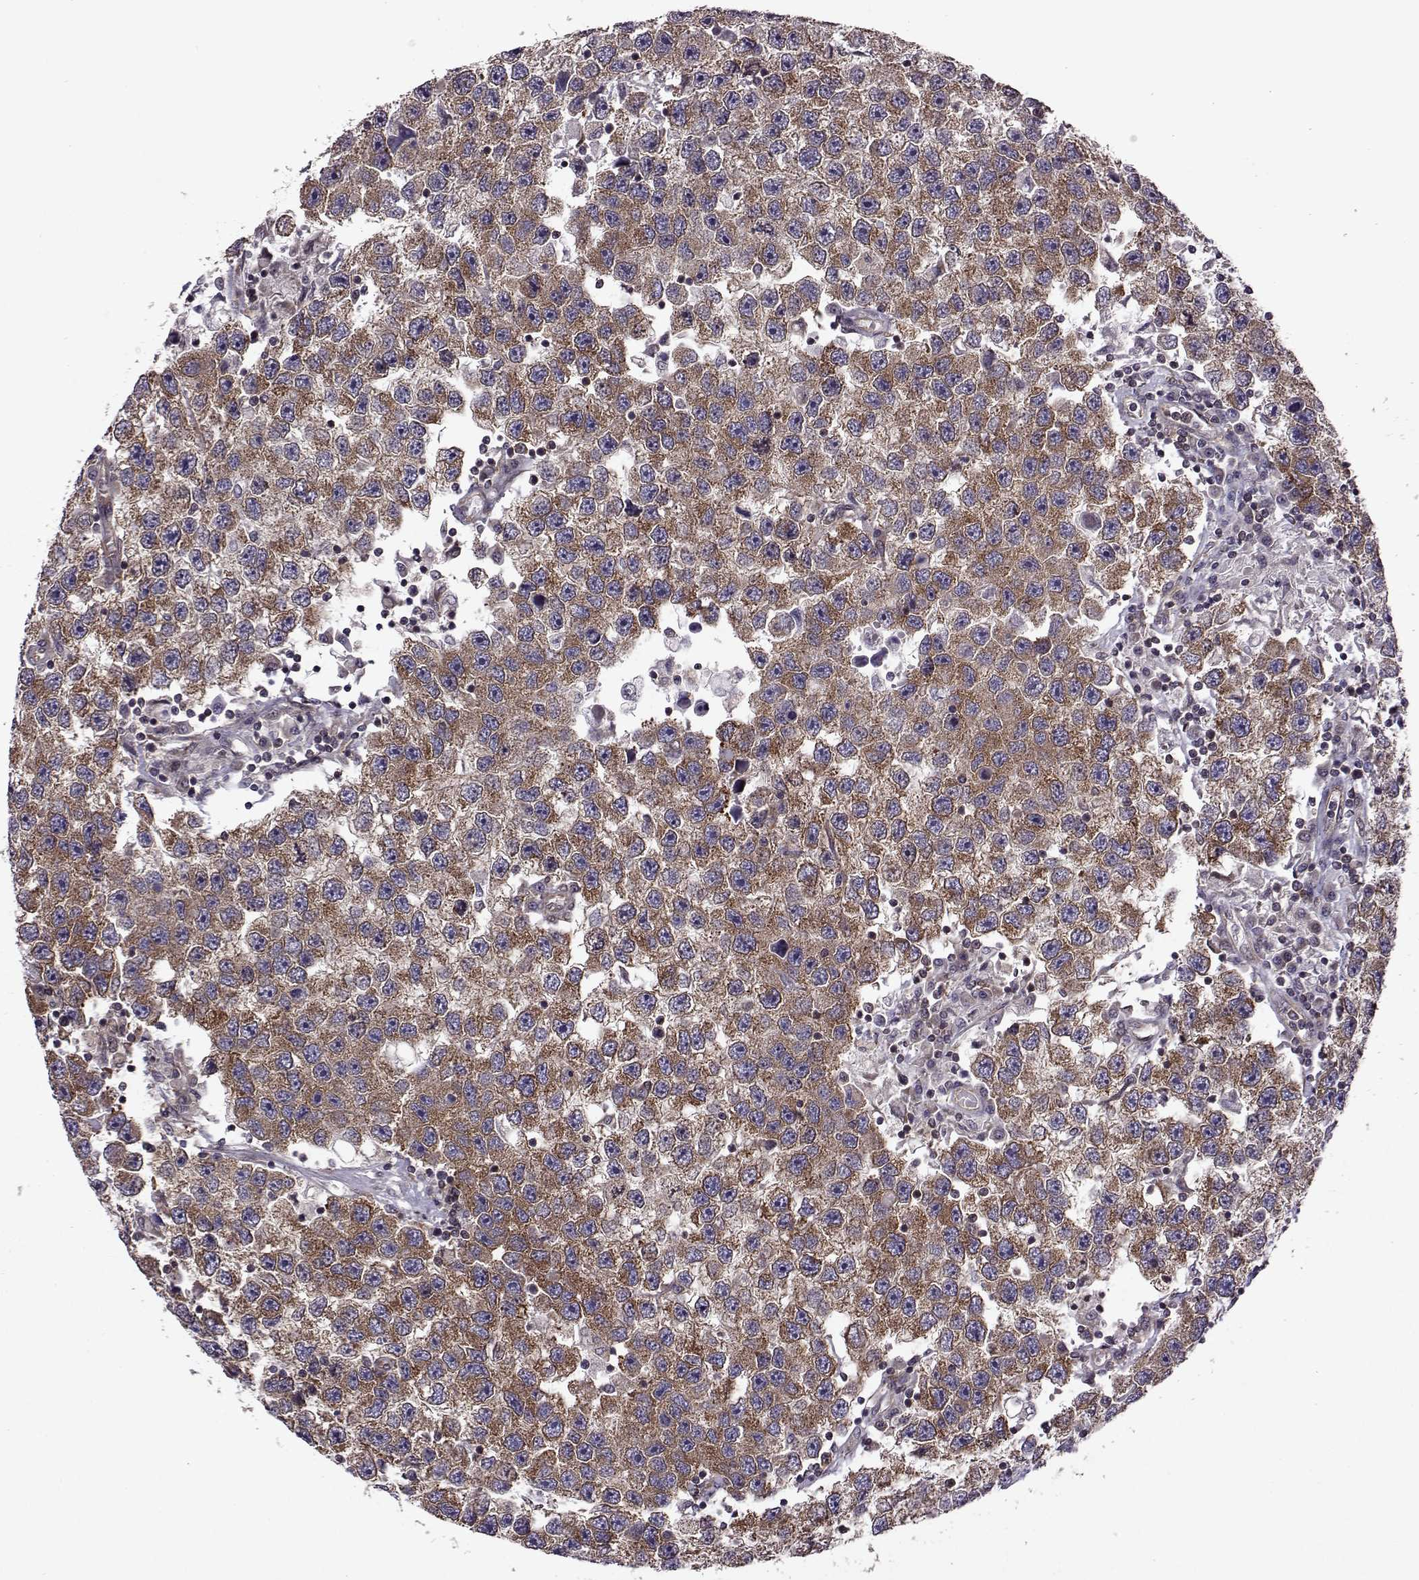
{"staining": {"intensity": "strong", "quantity": ">75%", "location": "cytoplasmic/membranous"}, "tissue": "testis cancer", "cell_type": "Tumor cells", "image_type": "cancer", "snomed": [{"axis": "morphology", "description": "Seminoma, NOS"}, {"axis": "topography", "description": "Testis"}], "caption": "This is a photomicrograph of IHC staining of testis cancer (seminoma), which shows strong staining in the cytoplasmic/membranous of tumor cells.", "gene": "URI1", "patient": {"sex": "male", "age": 26}}